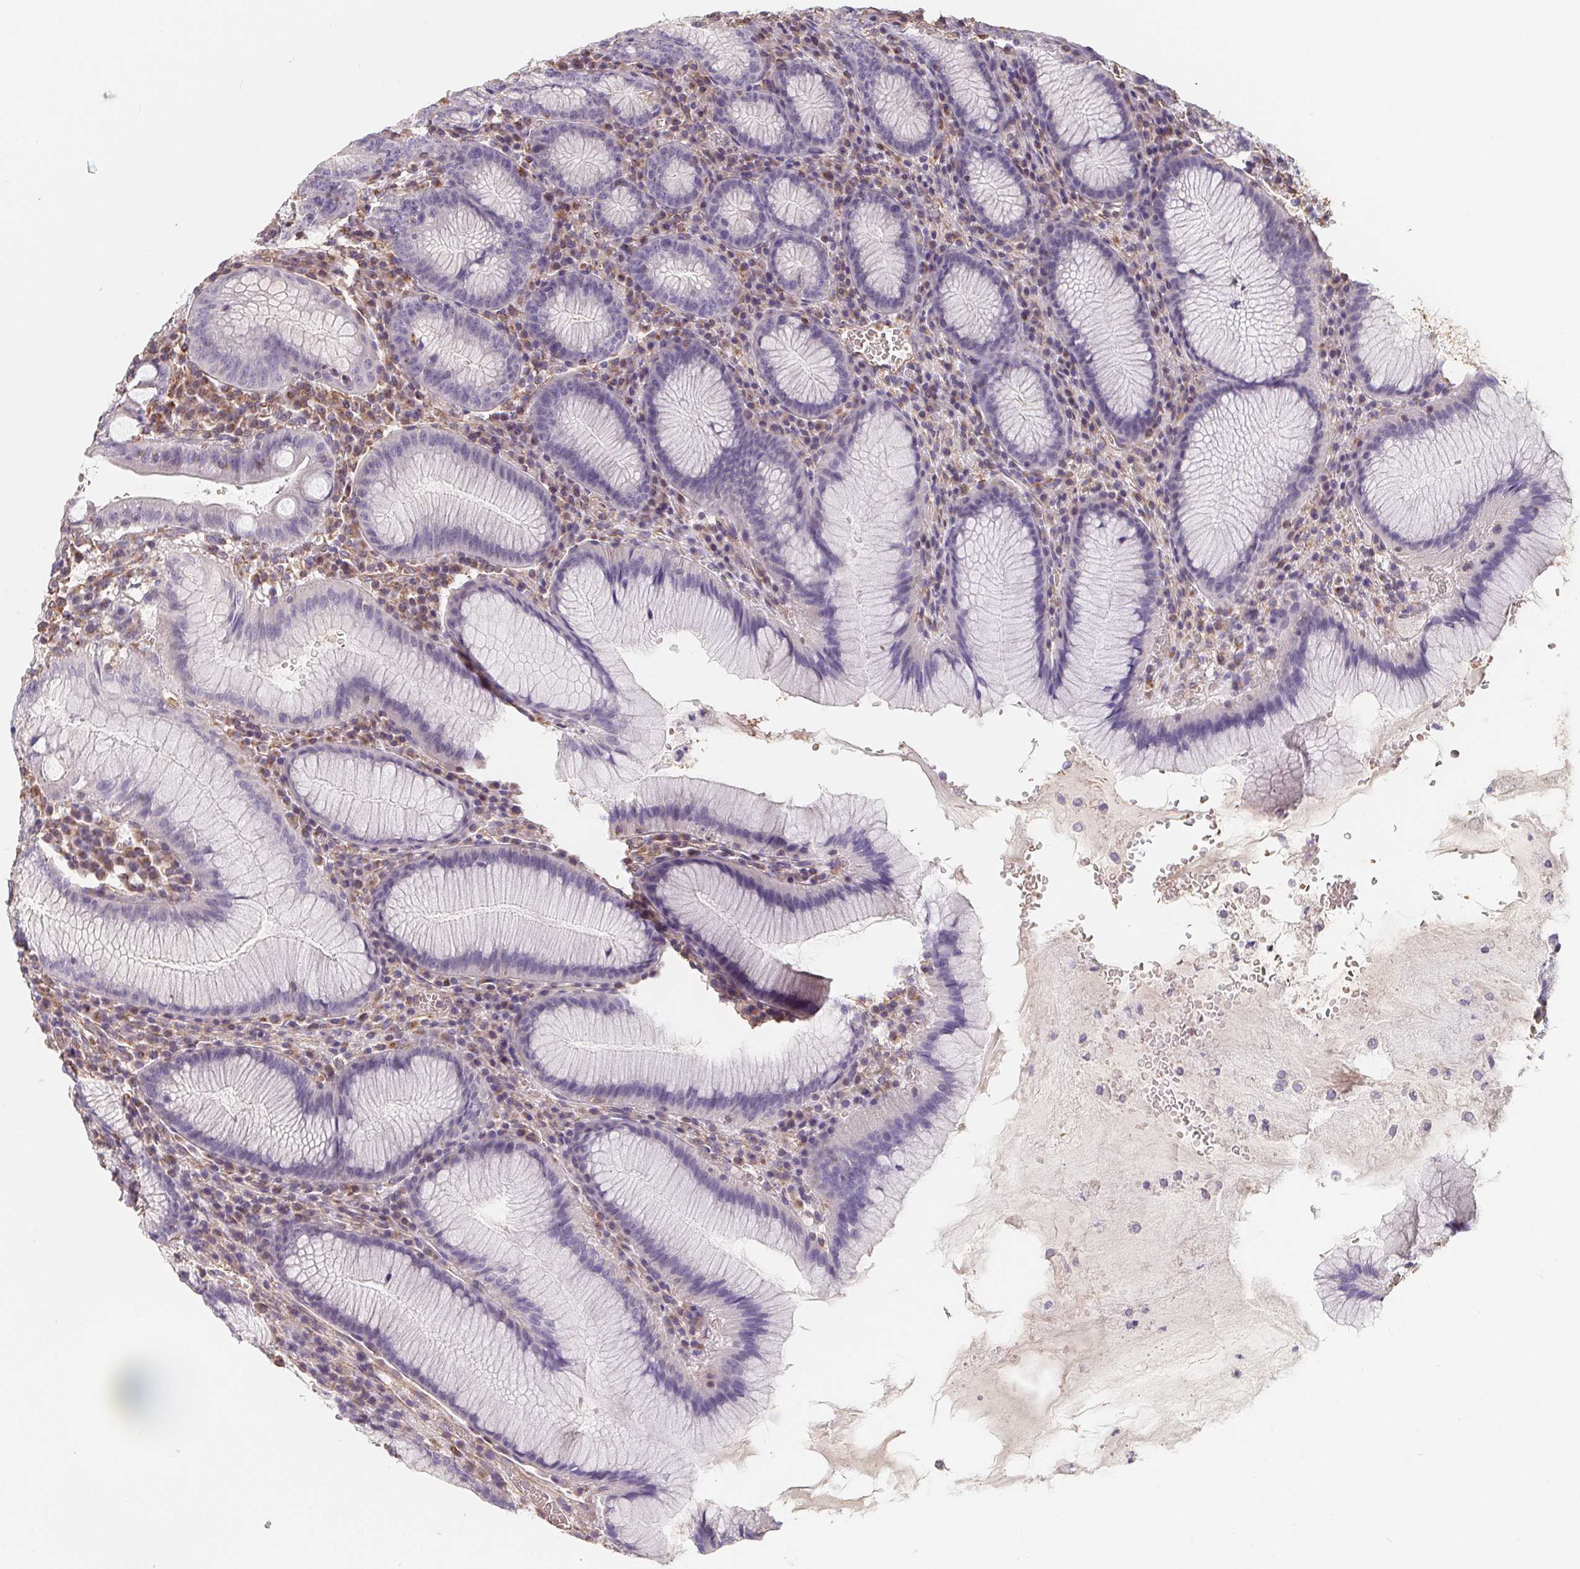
{"staining": {"intensity": "weak", "quantity": "<25%", "location": "cytoplasmic/membranous"}, "tissue": "stomach", "cell_type": "Glandular cells", "image_type": "normal", "snomed": [{"axis": "morphology", "description": "Normal tissue, NOS"}, {"axis": "topography", "description": "Stomach"}], "caption": "IHC of benign stomach shows no positivity in glandular cells.", "gene": "TBKBP1", "patient": {"sex": "male", "age": 55}}